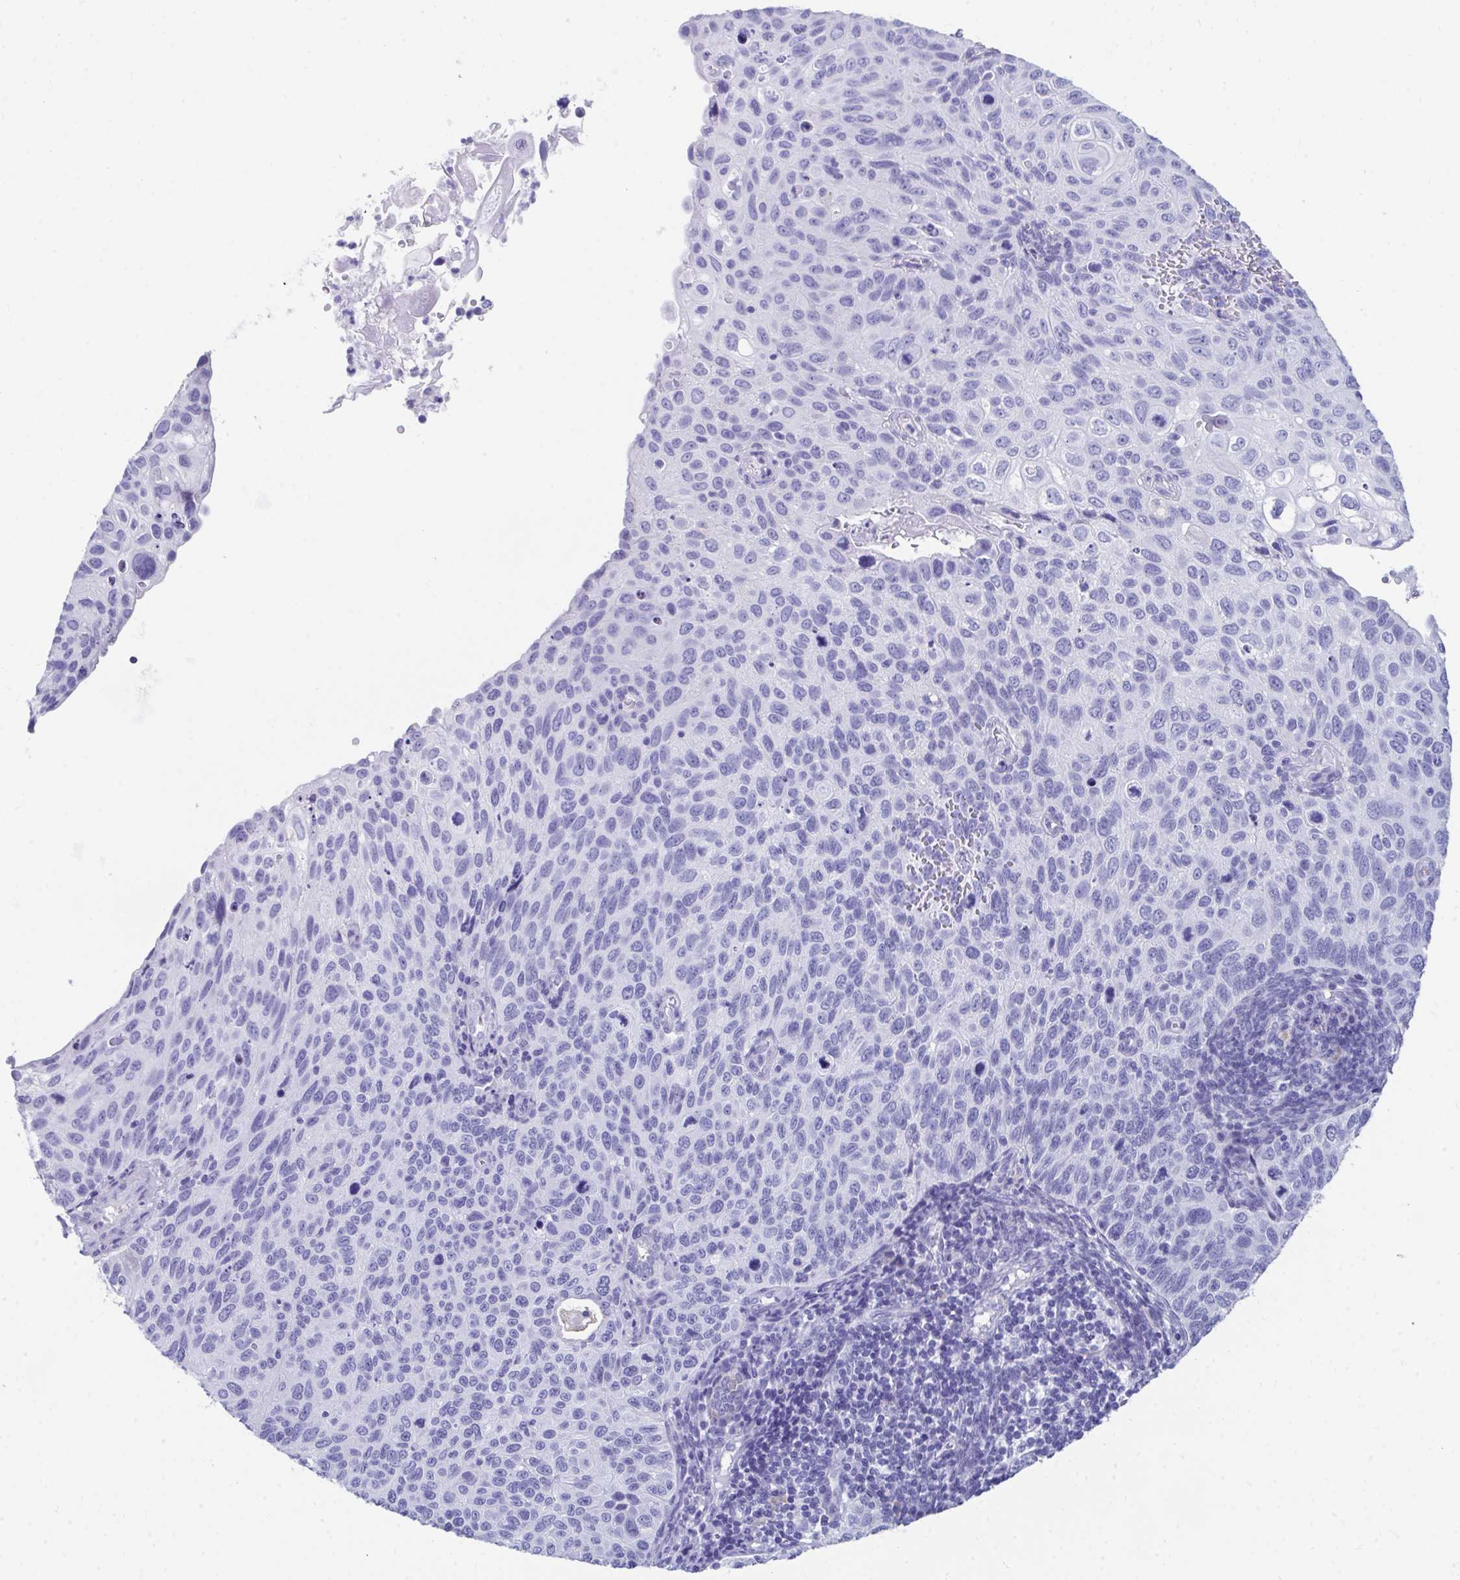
{"staining": {"intensity": "negative", "quantity": "none", "location": "none"}, "tissue": "cervical cancer", "cell_type": "Tumor cells", "image_type": "cancer", "snomed": [{"axis": "morphology", "description": "Squamous cell carcinoma, NOS"}, {"axis": "topography", "description": "Cervix"}], "caption": "A high-resolution micrograph shows immunohistochemistry (IHC) staining of cervical cancer, which reveals no significant expression in tumor cells.", "gene": "HGD", "patient": {"sex": "female", "age": 70}}